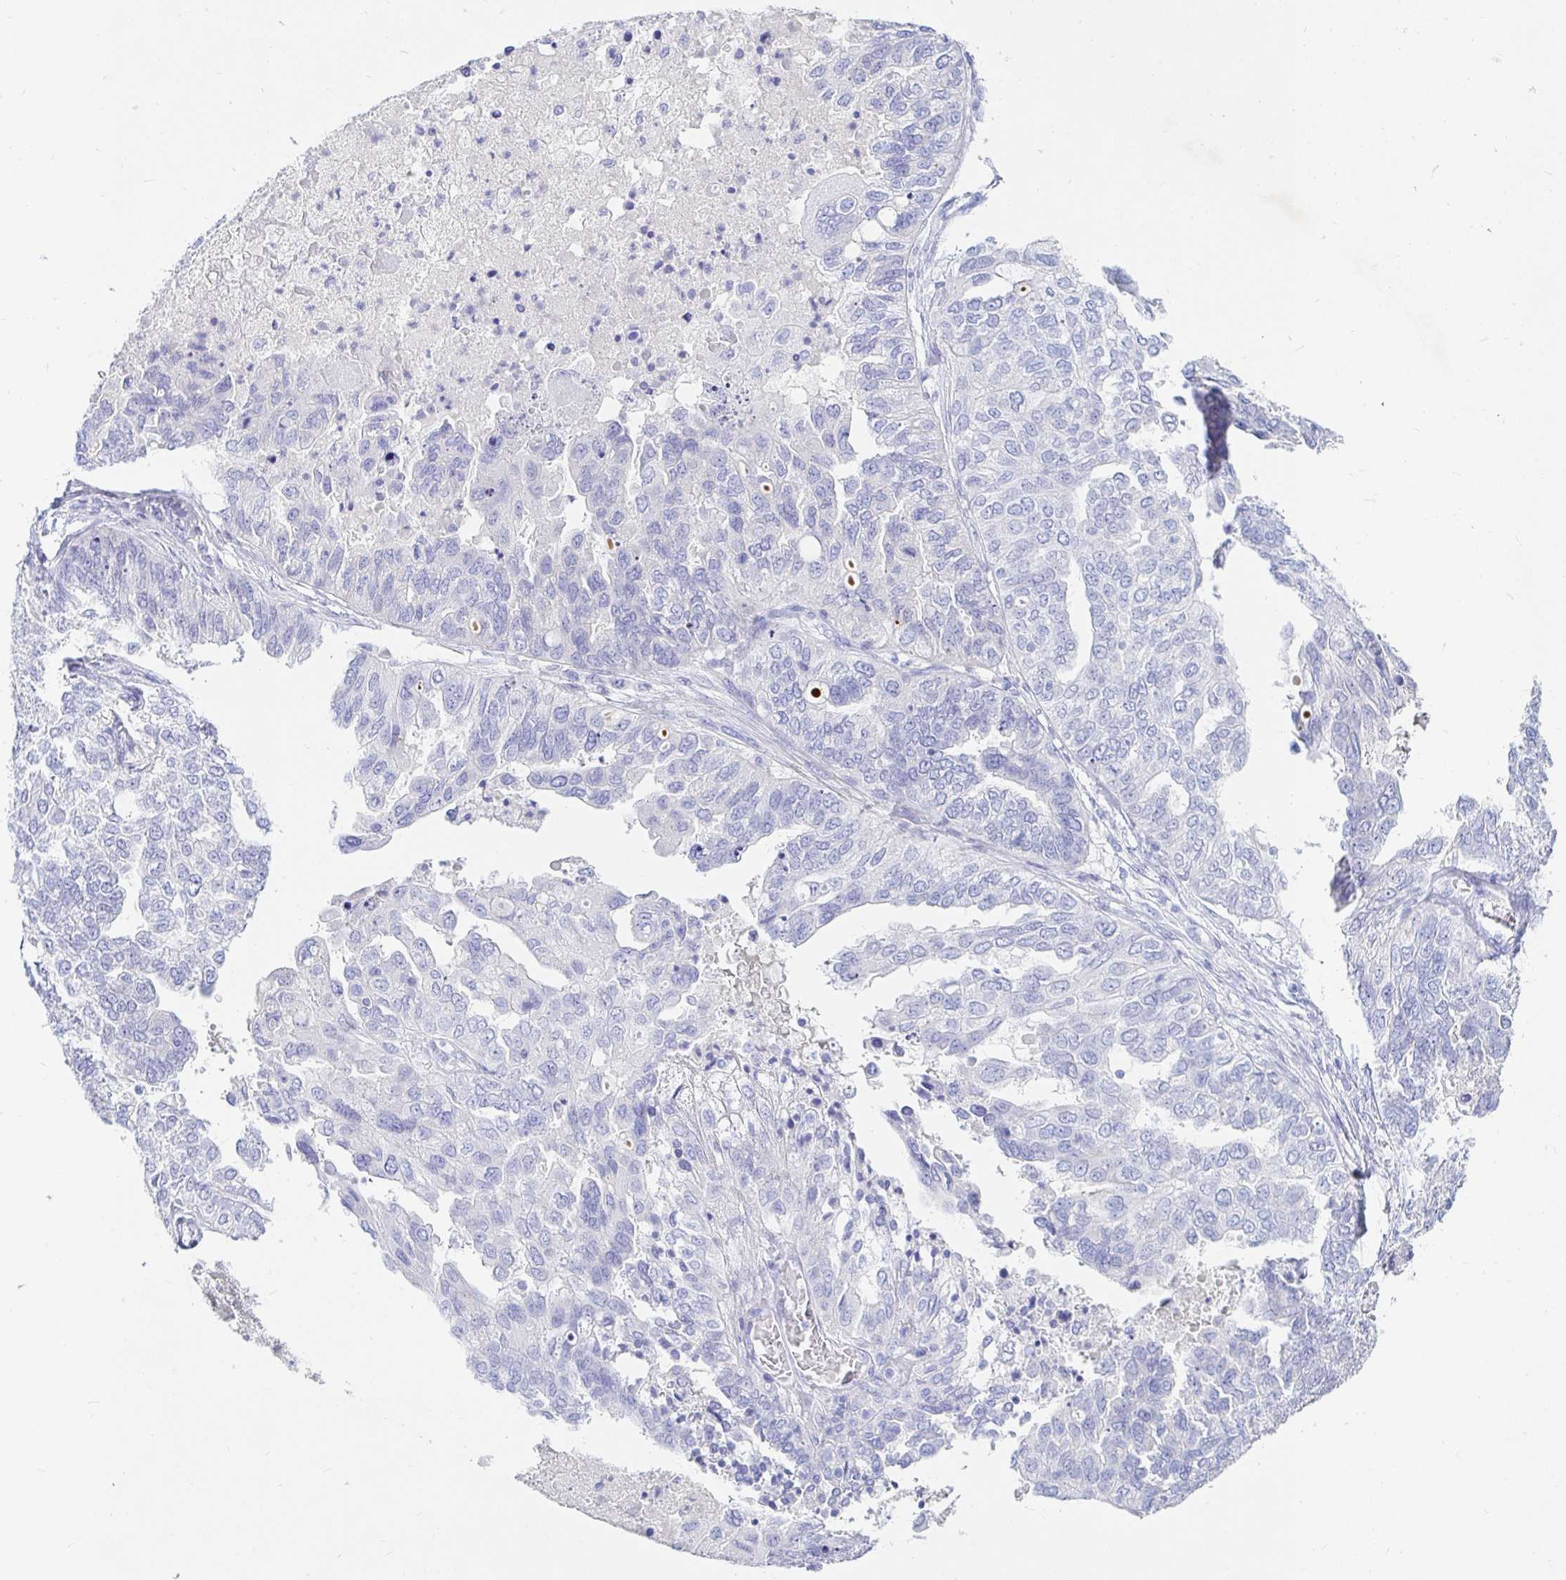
{"staining": {"intensity": "negative", "quantity": "none", "location": "none"}, "tissue": "ovarian cancer", "cell_type": "Tumor cells", "image_type": "cancer", "snomed": [{"axis": "morphology", "description": "Cystadenocarcinoma, serous, NOS"}, {"axis": "topography", "description": "Ovary"}], "caption": "Immunohistochemistry (IHC) photomicrograph of neoplastic tissue: human ovarian cancer stained with DAB (3,3'-diaminobenzidine) exhibits no significant protein positivity in tumor cells.", "gene": "NR2E1", "patient": {"sex": "female", "age": 53}}